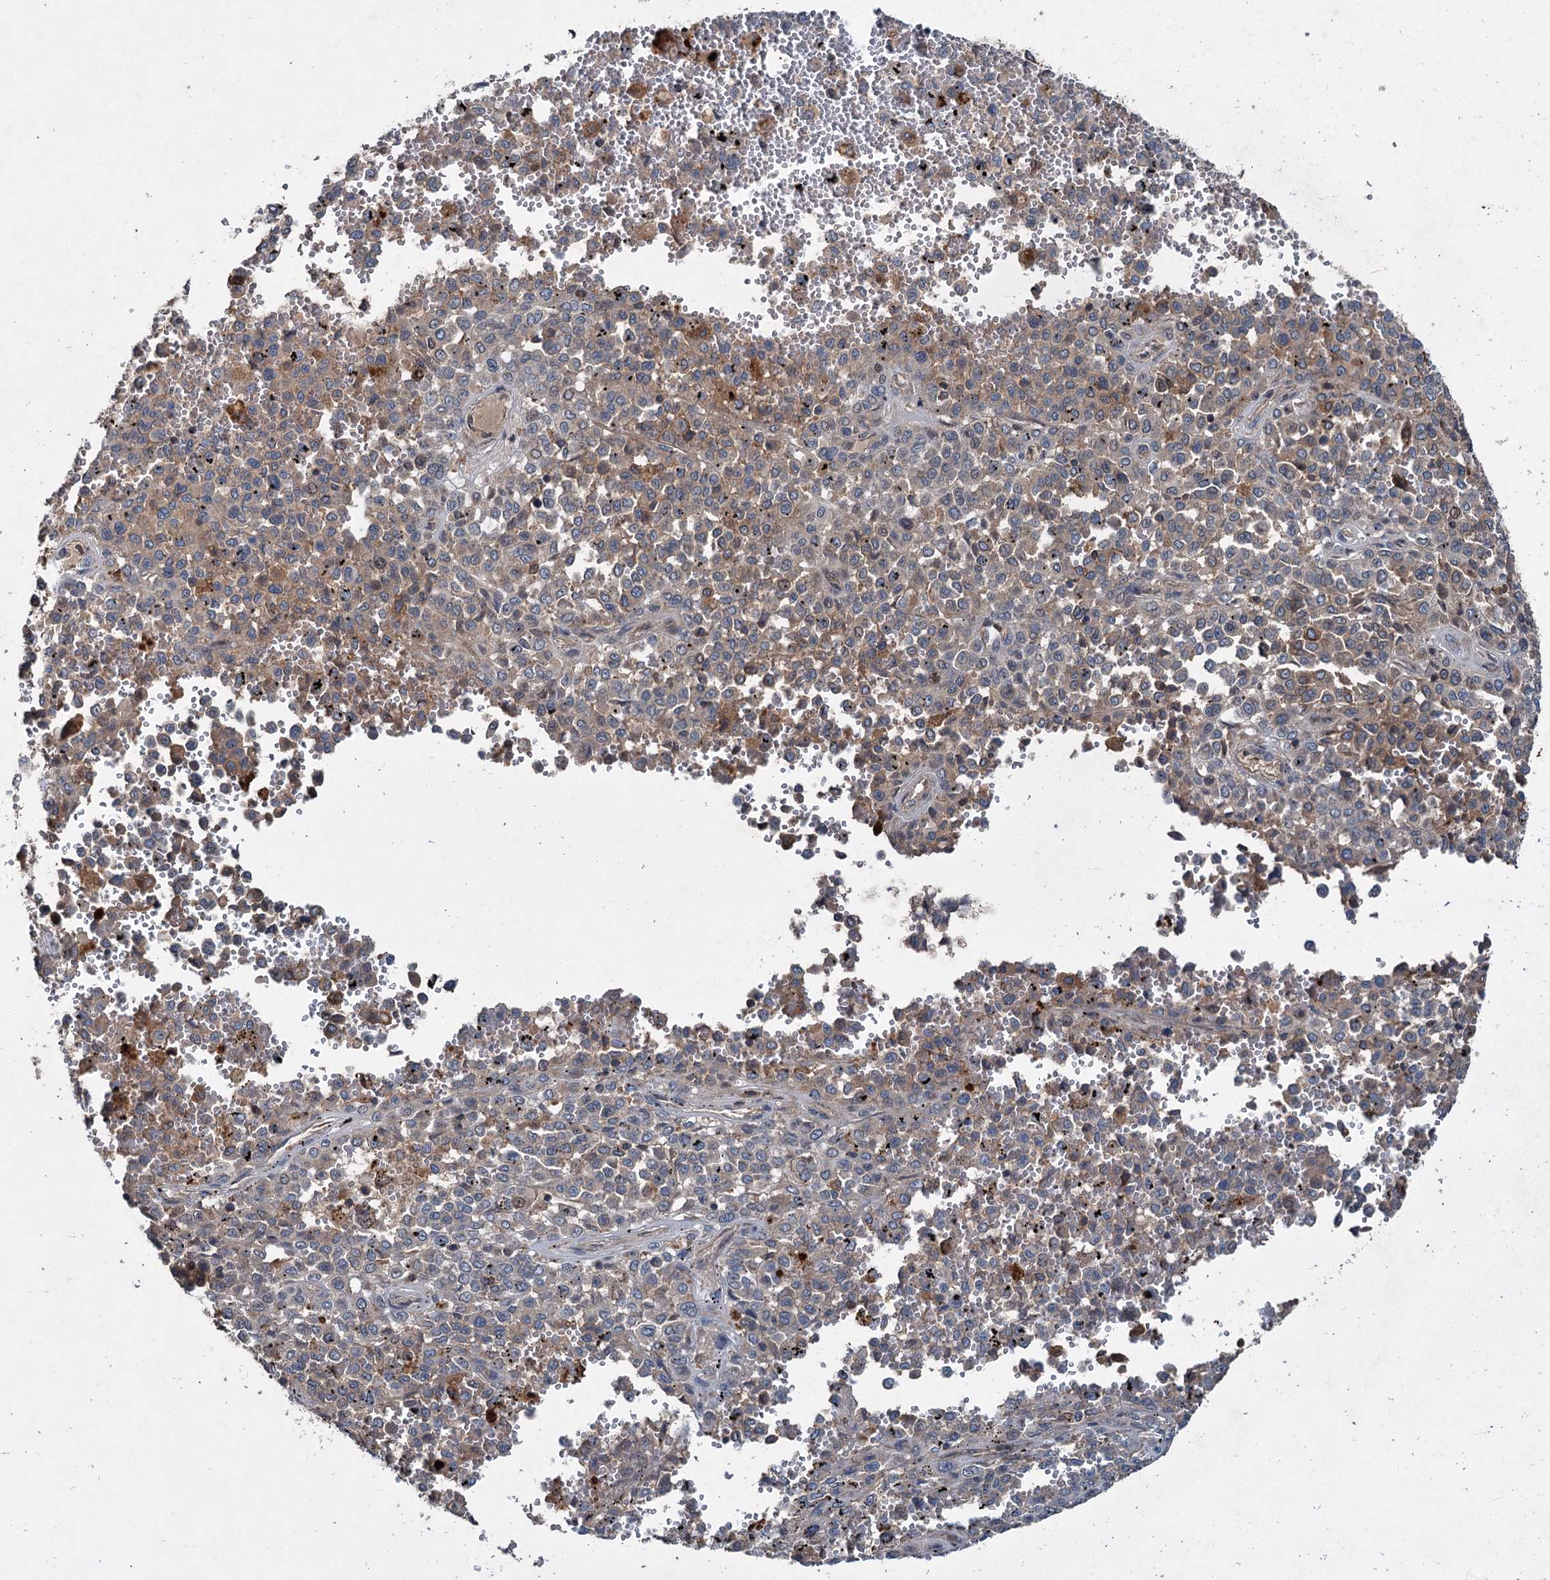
{"staining": {"intensity": "weak", "quantity": "<25%", "location": "cytoplasmic/membranous"}, "tissue": "melanoma", "cell_type": "Tumor cells", "image_type": "cancer", "snomed": [{"axis": "morphology", "description": "Malignant melanoma, Metastatic site"}, {"axis": "topography", "description": "Pancreas"}], "caption": "Malignant melanoma (metastatic site) was stained to show a protein in brown. There is no significant expression in tumor cells. (Stains: DAB (3,3'-diaminobenzidine) IHC with hematoxylin counter stain, Microscopy: brightfield microscopy at high magnification).", "gene": "TAPBPL", "patient": {"sex": "female", "age": 30}}